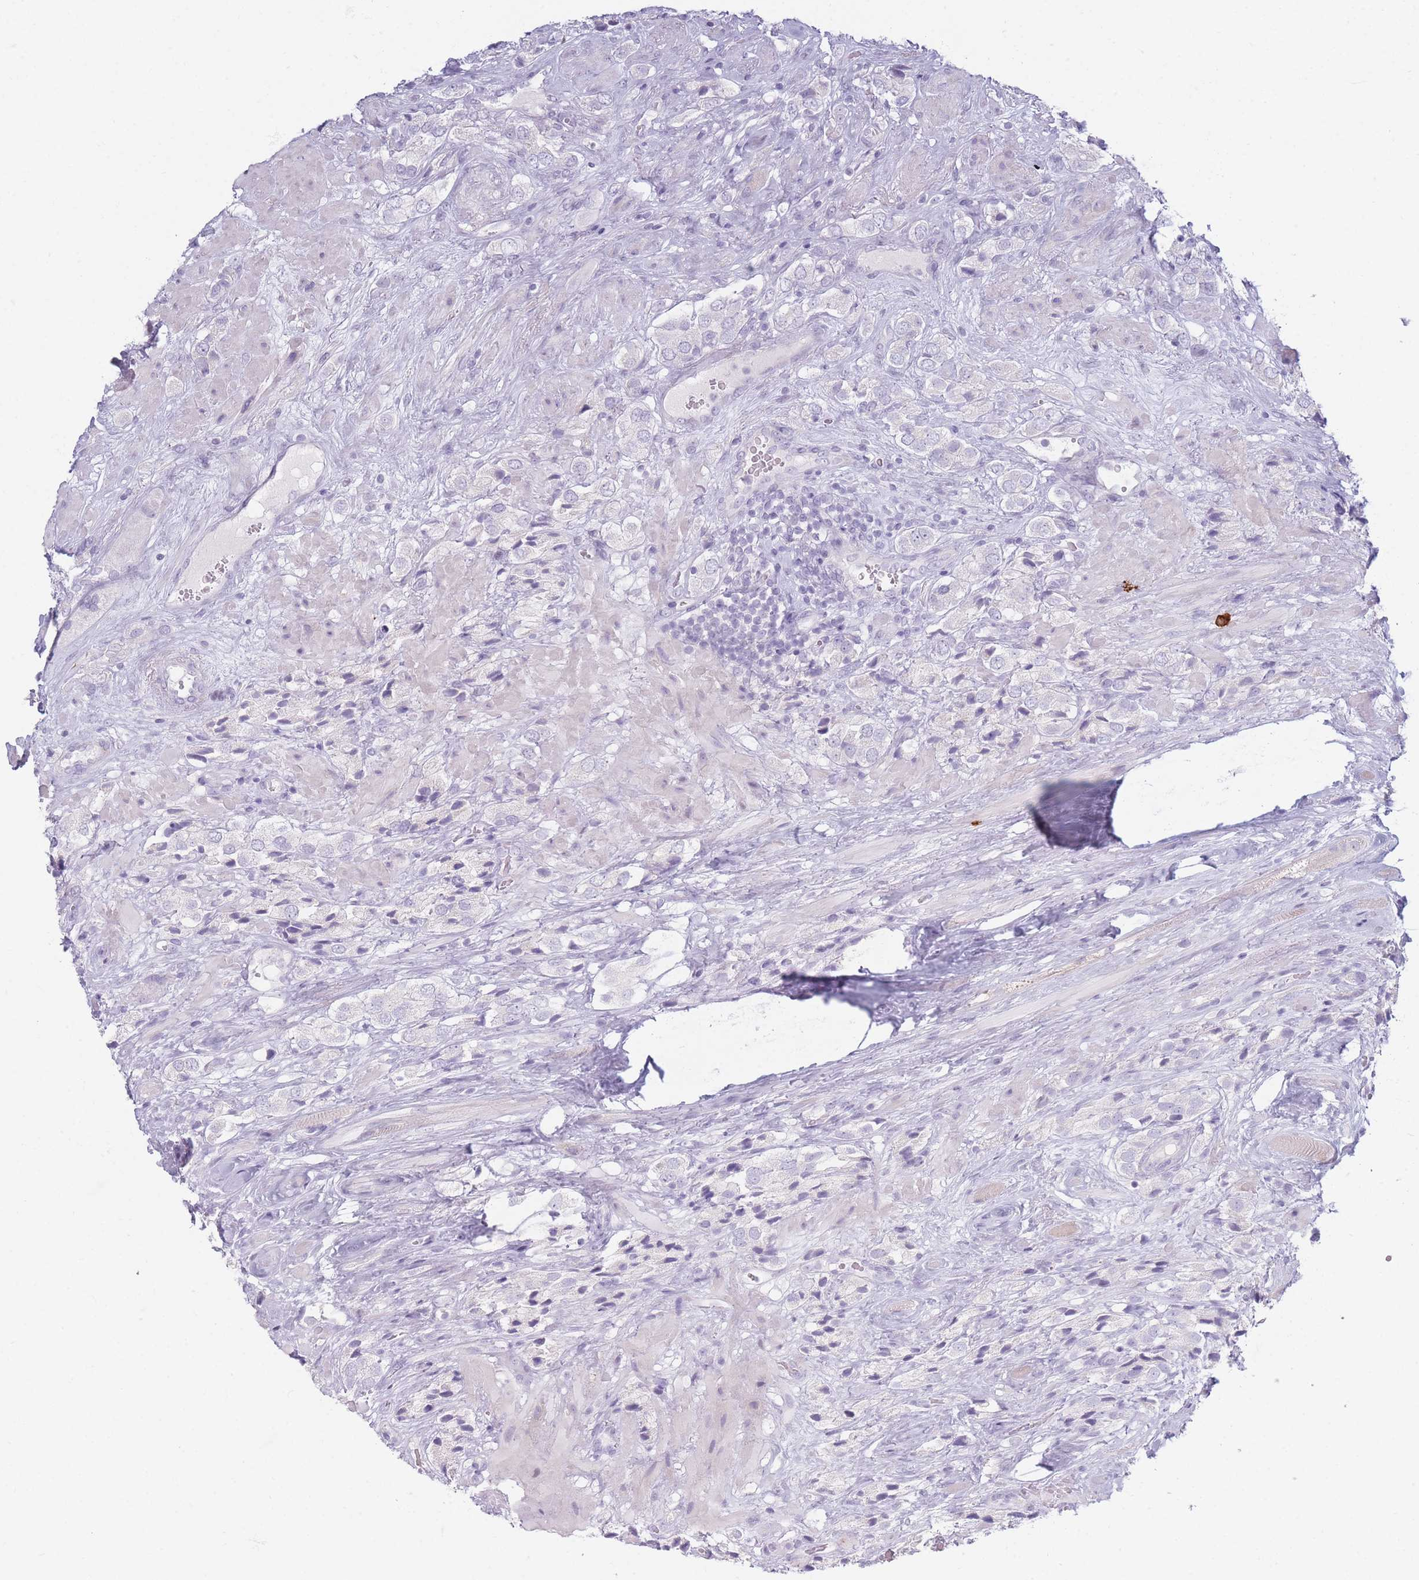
{"staining": {"intensity": "negative", "quantity": "none", "location": "none"}, "tissue": "prostate cancer", "cell_type": "Tumor cells", "image_type": "cancer", "snomed": [{"axis": "morphology", "description": "Adenocarcinoma, High grade"}, {"axis": "topography", "description": "Prostate and seminal vesicle, NOS"}], "caption": "A high-resolution image shows immunohistochemistry staining of prostate high-grade adenocarcinoma, which reveals no significant staining in tumor cells.", "gene": "PLEKHG2", "patient": {"sex": "male", "age": 64}}